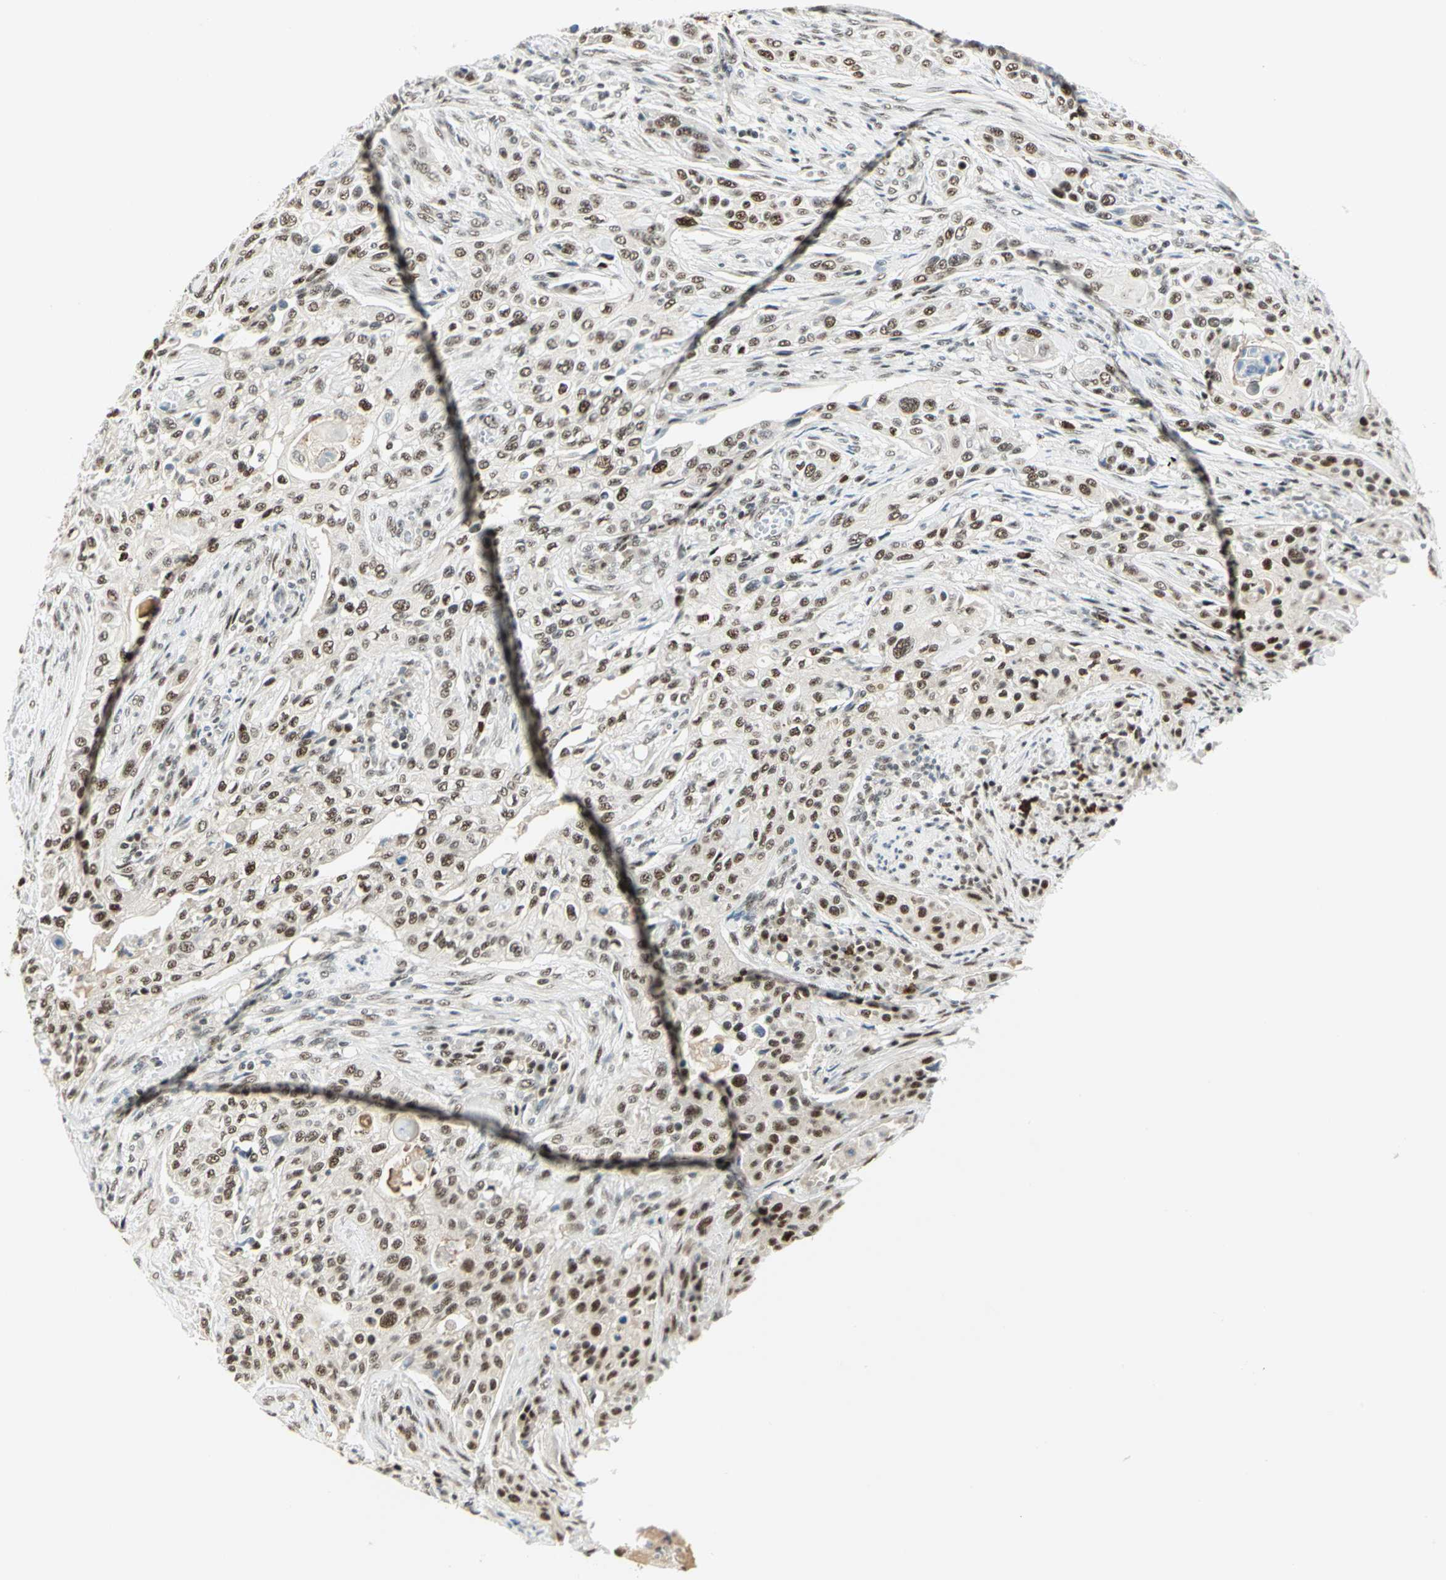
{"staining": {"intensity": "moderate", "quantity": ">75%", "location": "nuclear"}, "tissue": "urothelial cancer", "cell_type": "Tumor cells", "image_type": "cancer", "snomed": [{"axis": "morphology", "description": "Urothelial carcinoma, High grade"}, {"axis": "topography", "description": "Urinary bladder"}], "caption": "IHC (DAB (3,3'-diaminobenzidine)) staining of urothelial cancer demonstrates moderate nuclear protein positivity in about >75% of tumor cells. (brown staining indicates protein expression, while blue staining denotes nuclei).", "gene": "CCNT1", "patient": {"sex": "male", "age": 74}}